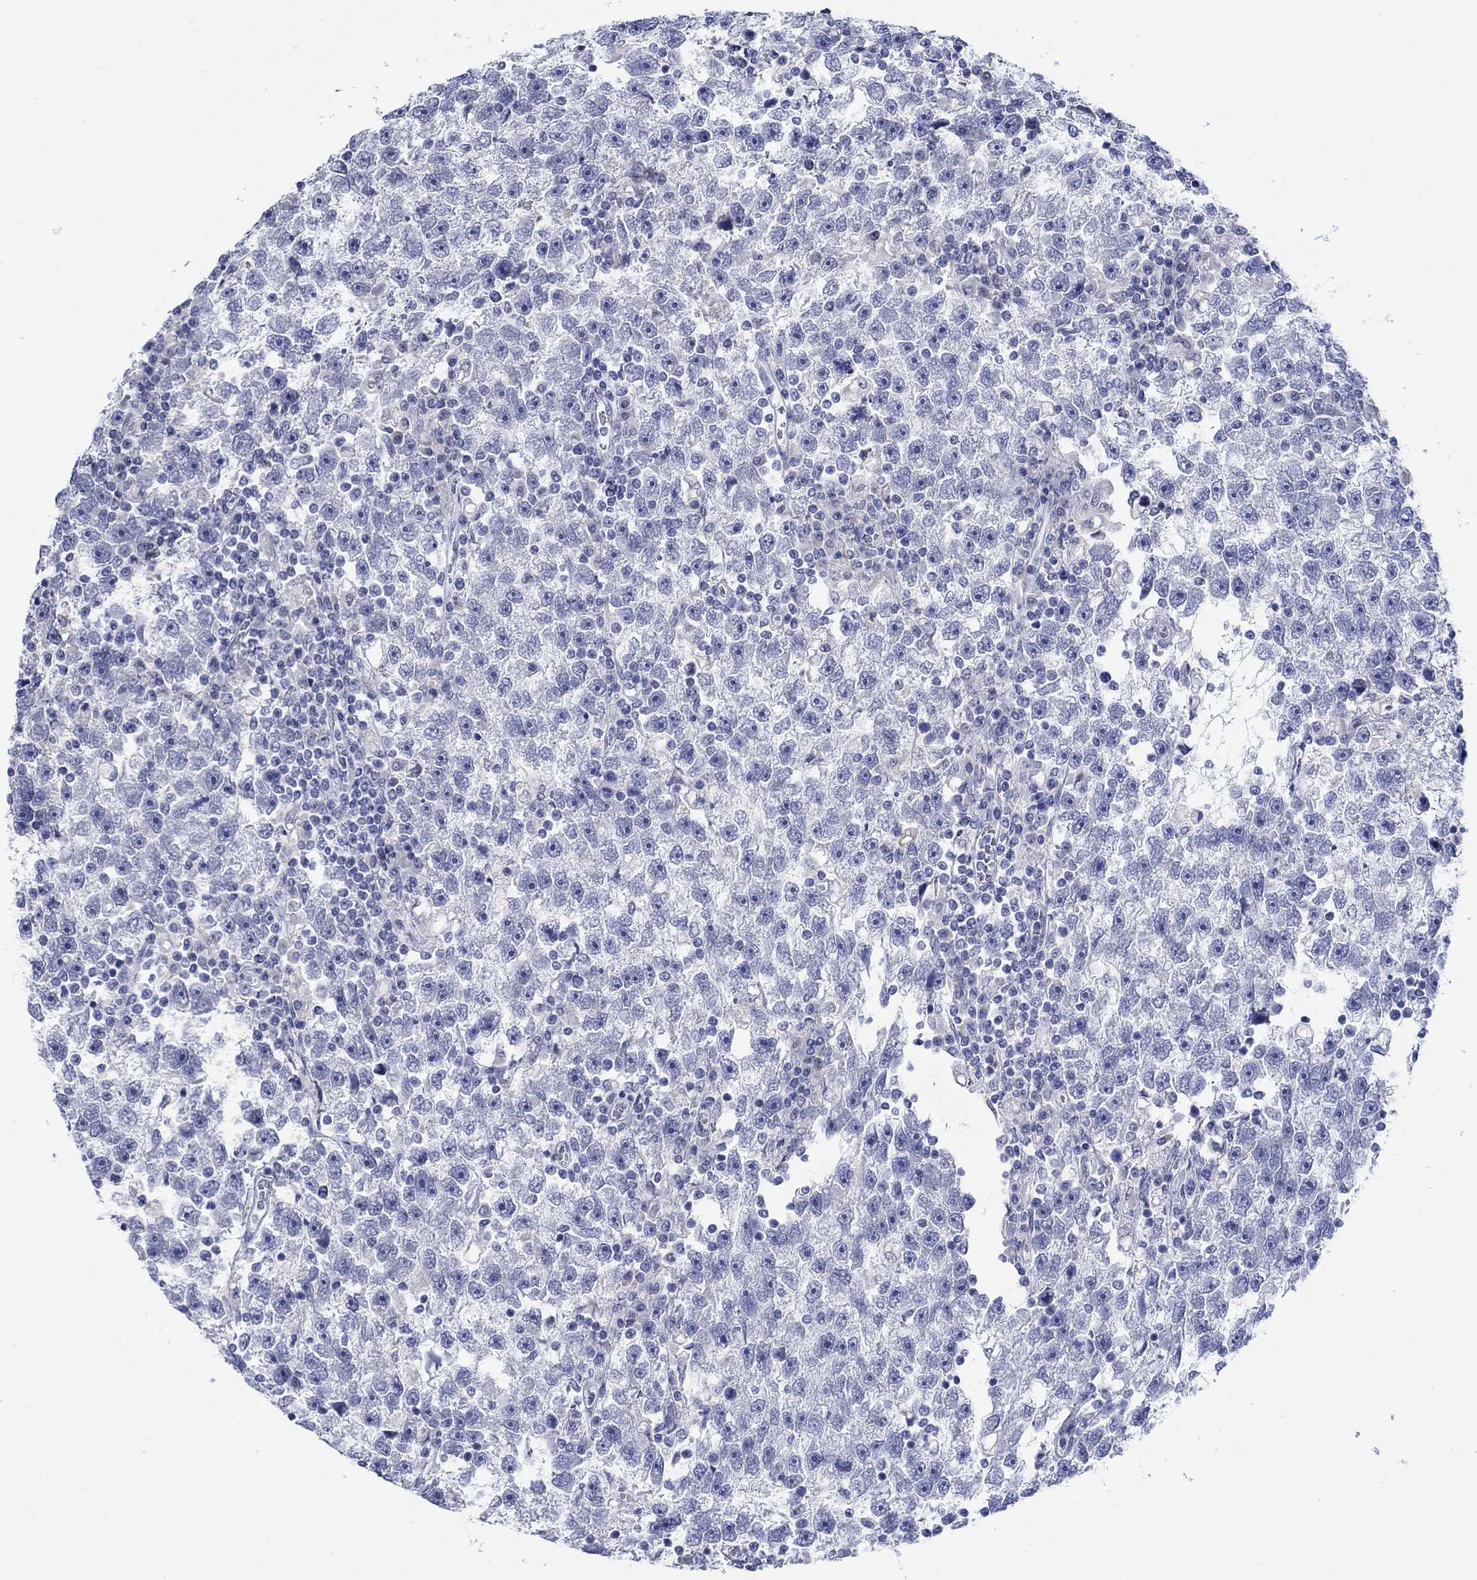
{"staining": {"intensity": "negative", "quantity": "none", "location": "none"}, "tissue": "testis cancer", "cell_type": "Tumor cells", "image_type": "cancer", "snomed": [{"axis": "morphology", "description": "Seminoma, NOS"}, {"axis": "topography", "description": "Testis"}], "caption": "Tumor cells are negative for brown protein staining in testis seminoma.", "gene": "KRT222", "patient": {"sex": "male", "age": 47}}